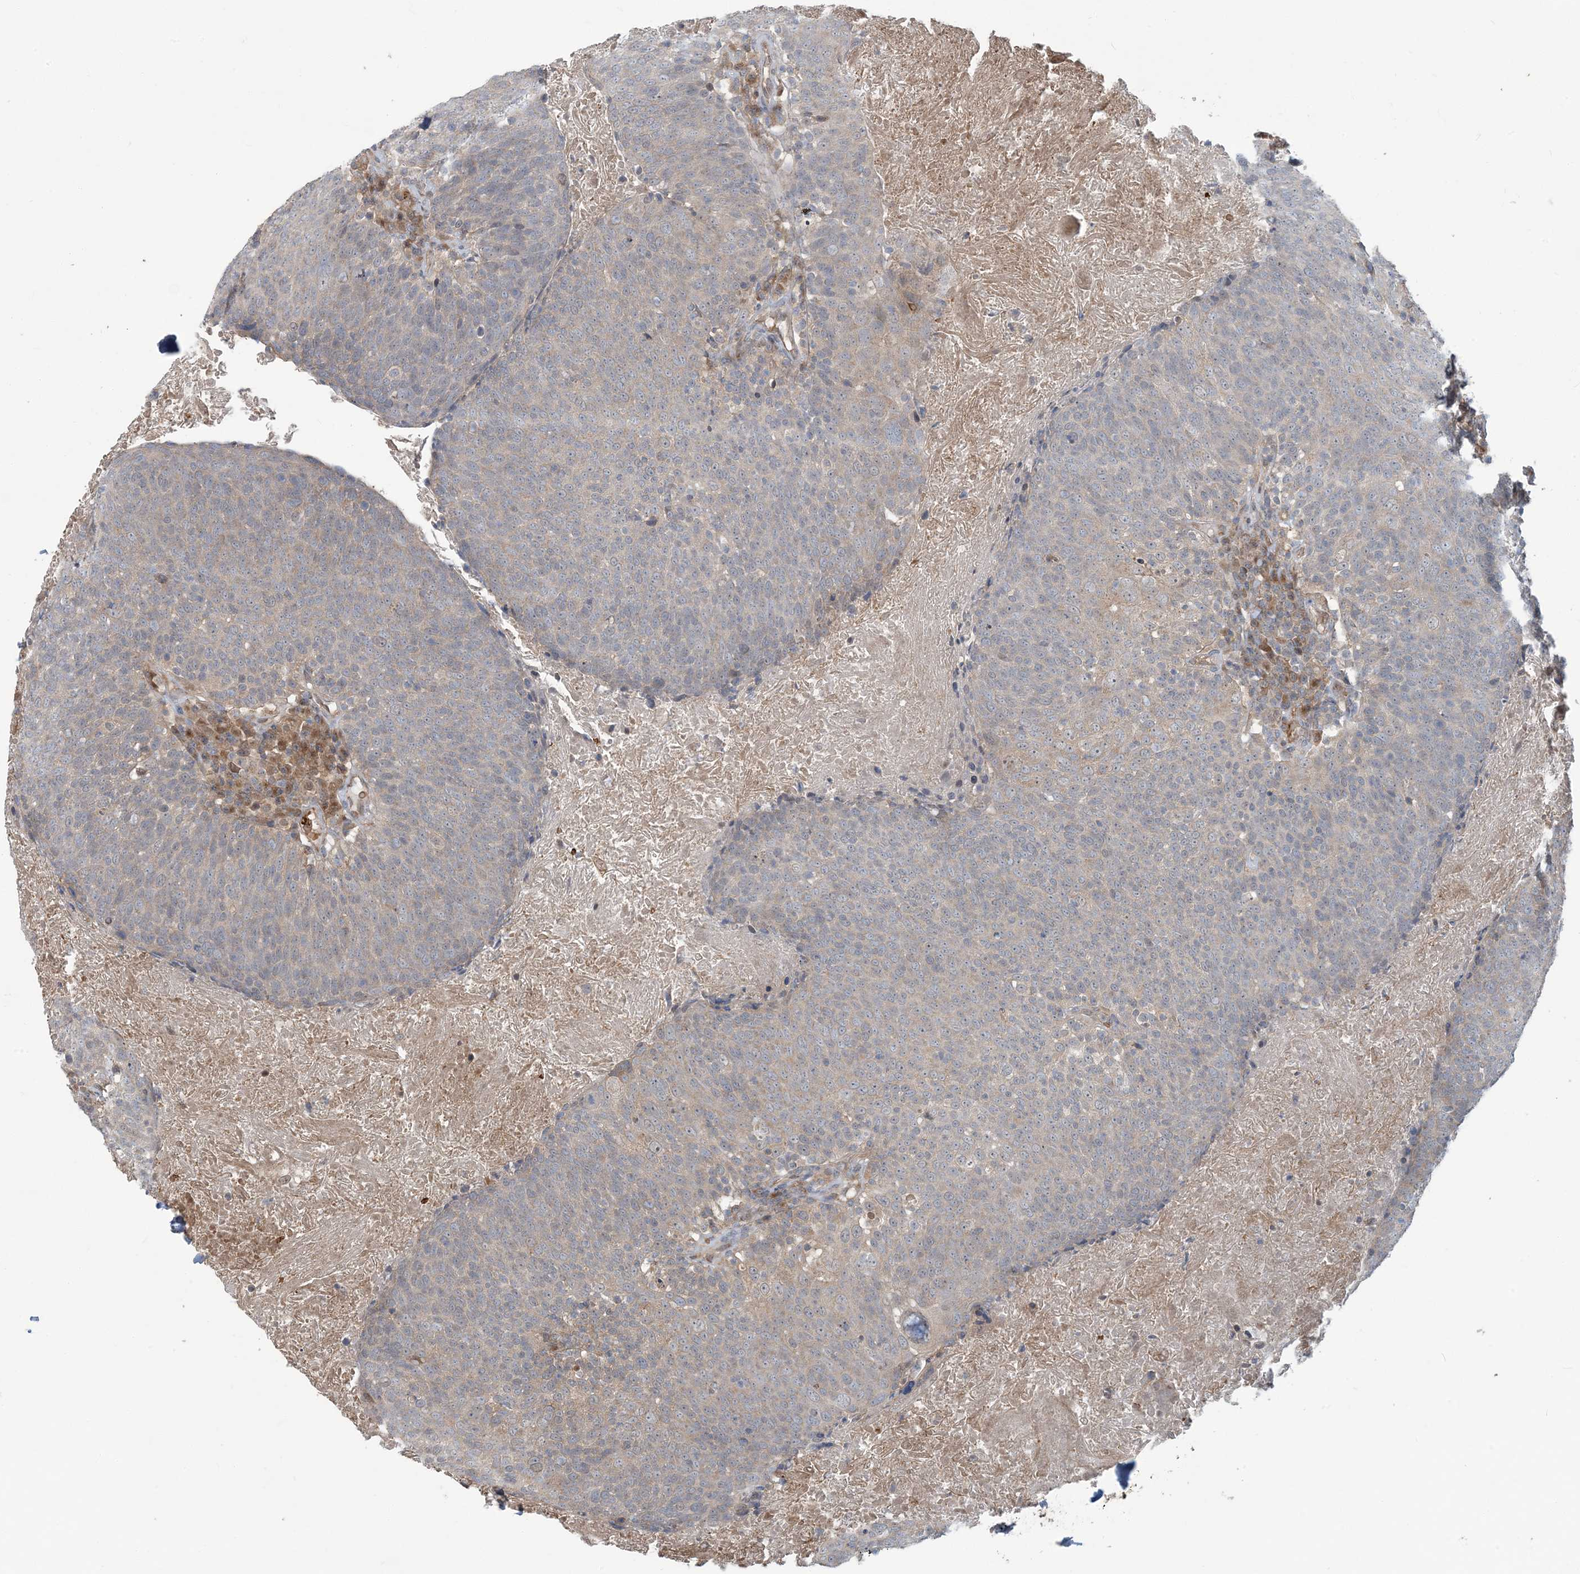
{"staining": {"intensity": "weak", "quantity": "<25%", "location": "cytoplasmic/membranous"}, "tissue": "head and neck cancer", "cell_type": "Tumor cells", "image_type": "cancer", "snomed": [{"axis": "morphology", "description": "Squamous cell carcinoma, NOS"}, {"axis": "morphology", "description": "Squamous cell carcinoma, metastatic, NOS"}, {"axis": "topography", "description": "Lymph node"}, {"axis": "topography", "description": "Head-Neck"}], "caption": "This is a micrograph of immunohistochemistry (IHC) staining of head and neck cancer (squamous cell carcinoma), which shows no positivity in tumor cells. The staining was performed using DAB to visualize the protein expression in brown, while the nuclei were stained in blue with hematoxylin (Magnification: 20x).", "gene": "ERI2", "patient": {"sex": "male", "age": 62}}